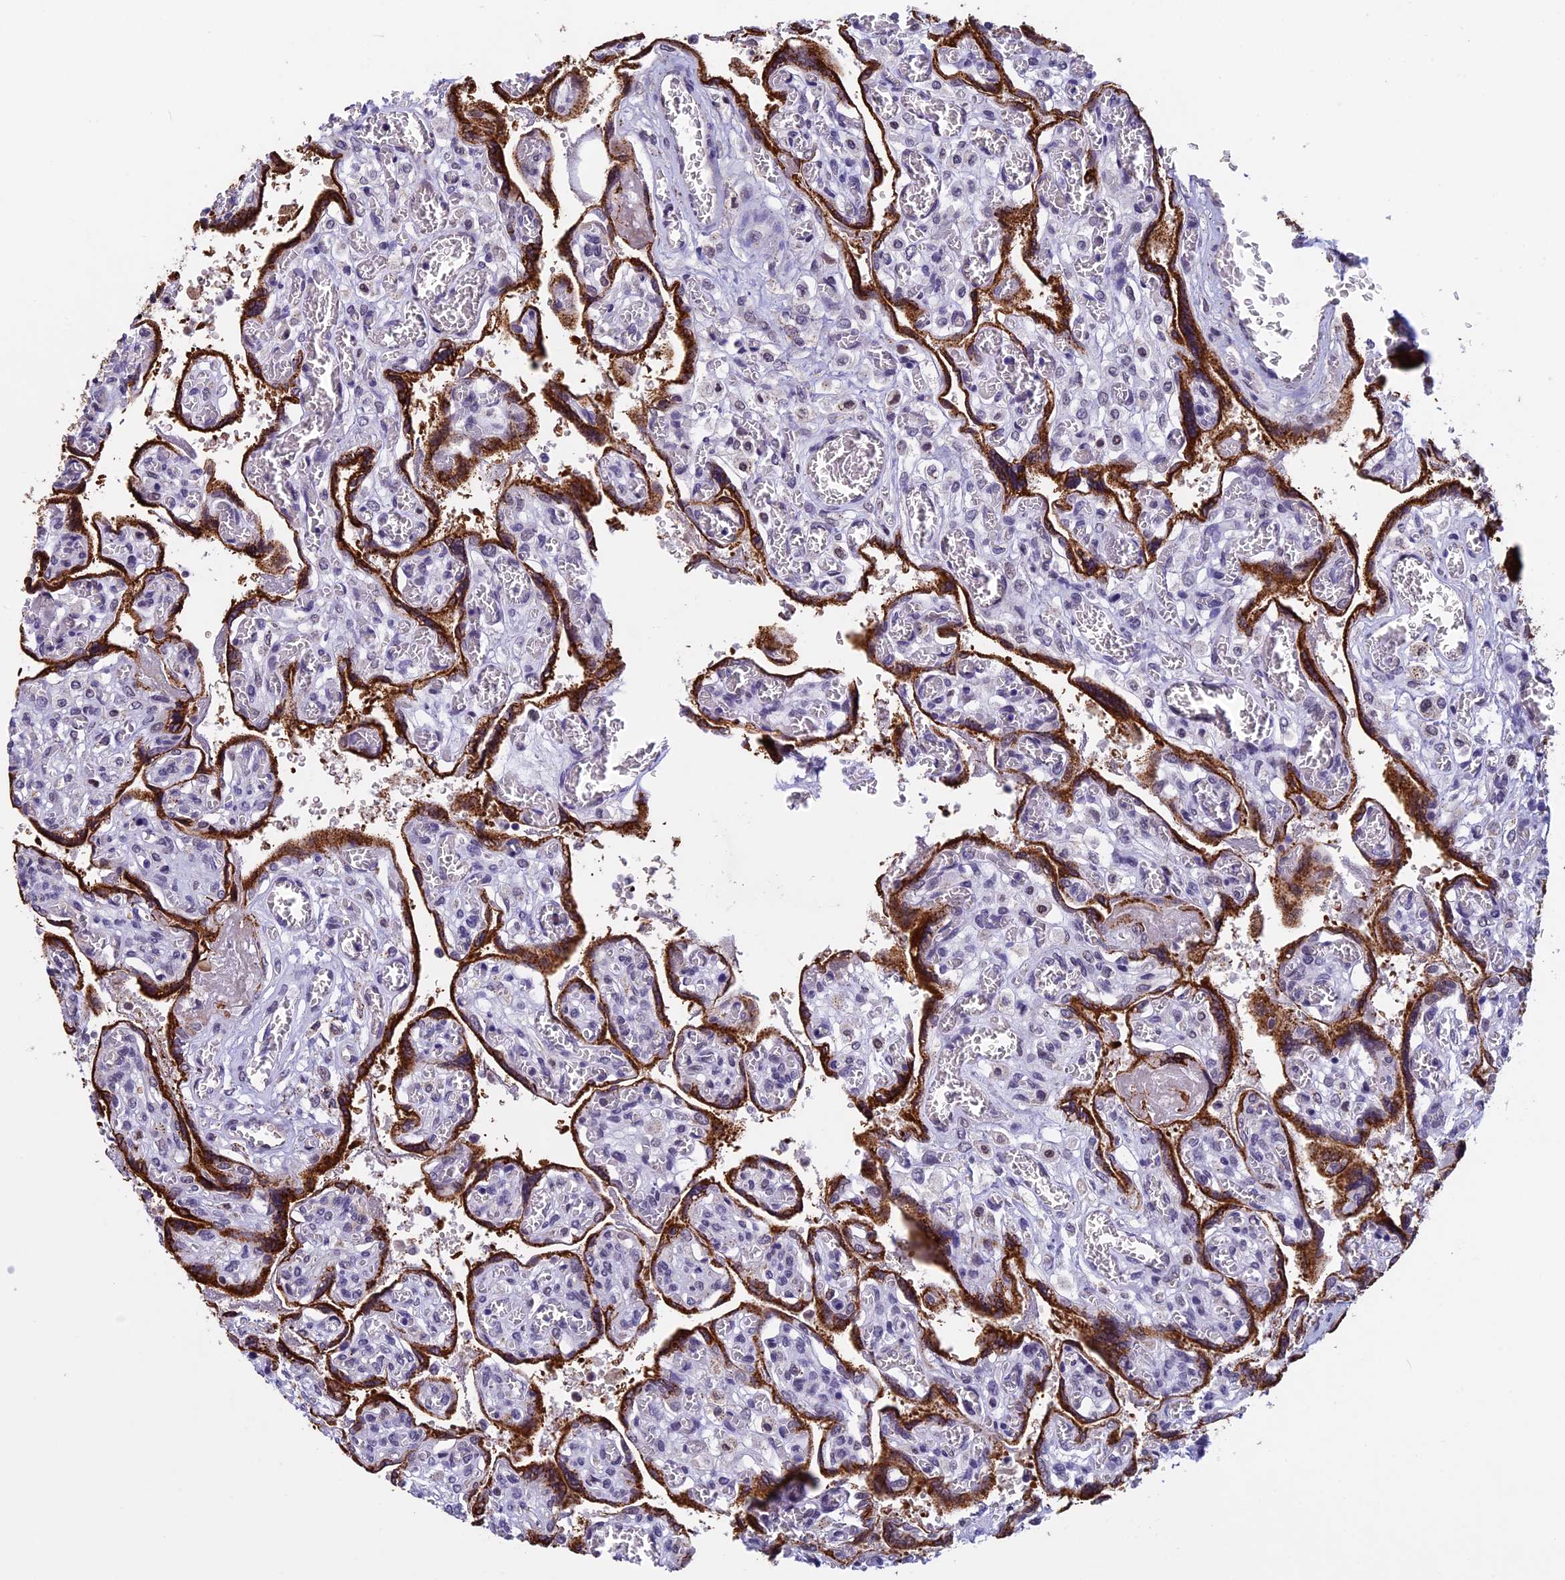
{"staining": {"intensity": "strong", "quantity": ">75%", "location": "cytoplasmic/membranous,nuclear"}, "tissue": "placenta", "cell_type": "Trophoblastic cells", "image_type": "normal", "snomed": [{"axis": "morphology", "description": "Normal tissue, NOS"}, {"axis": "topography", "description": "Placenta"}], "caption": "Trophoblastic cells display high levels of strong cytoplasmic/membranous,nuclear expression in approximately >75% of cells in unremarkable placenta.", "gene": "NIPBL", "patient": {"sex": "female", "age": 39}}